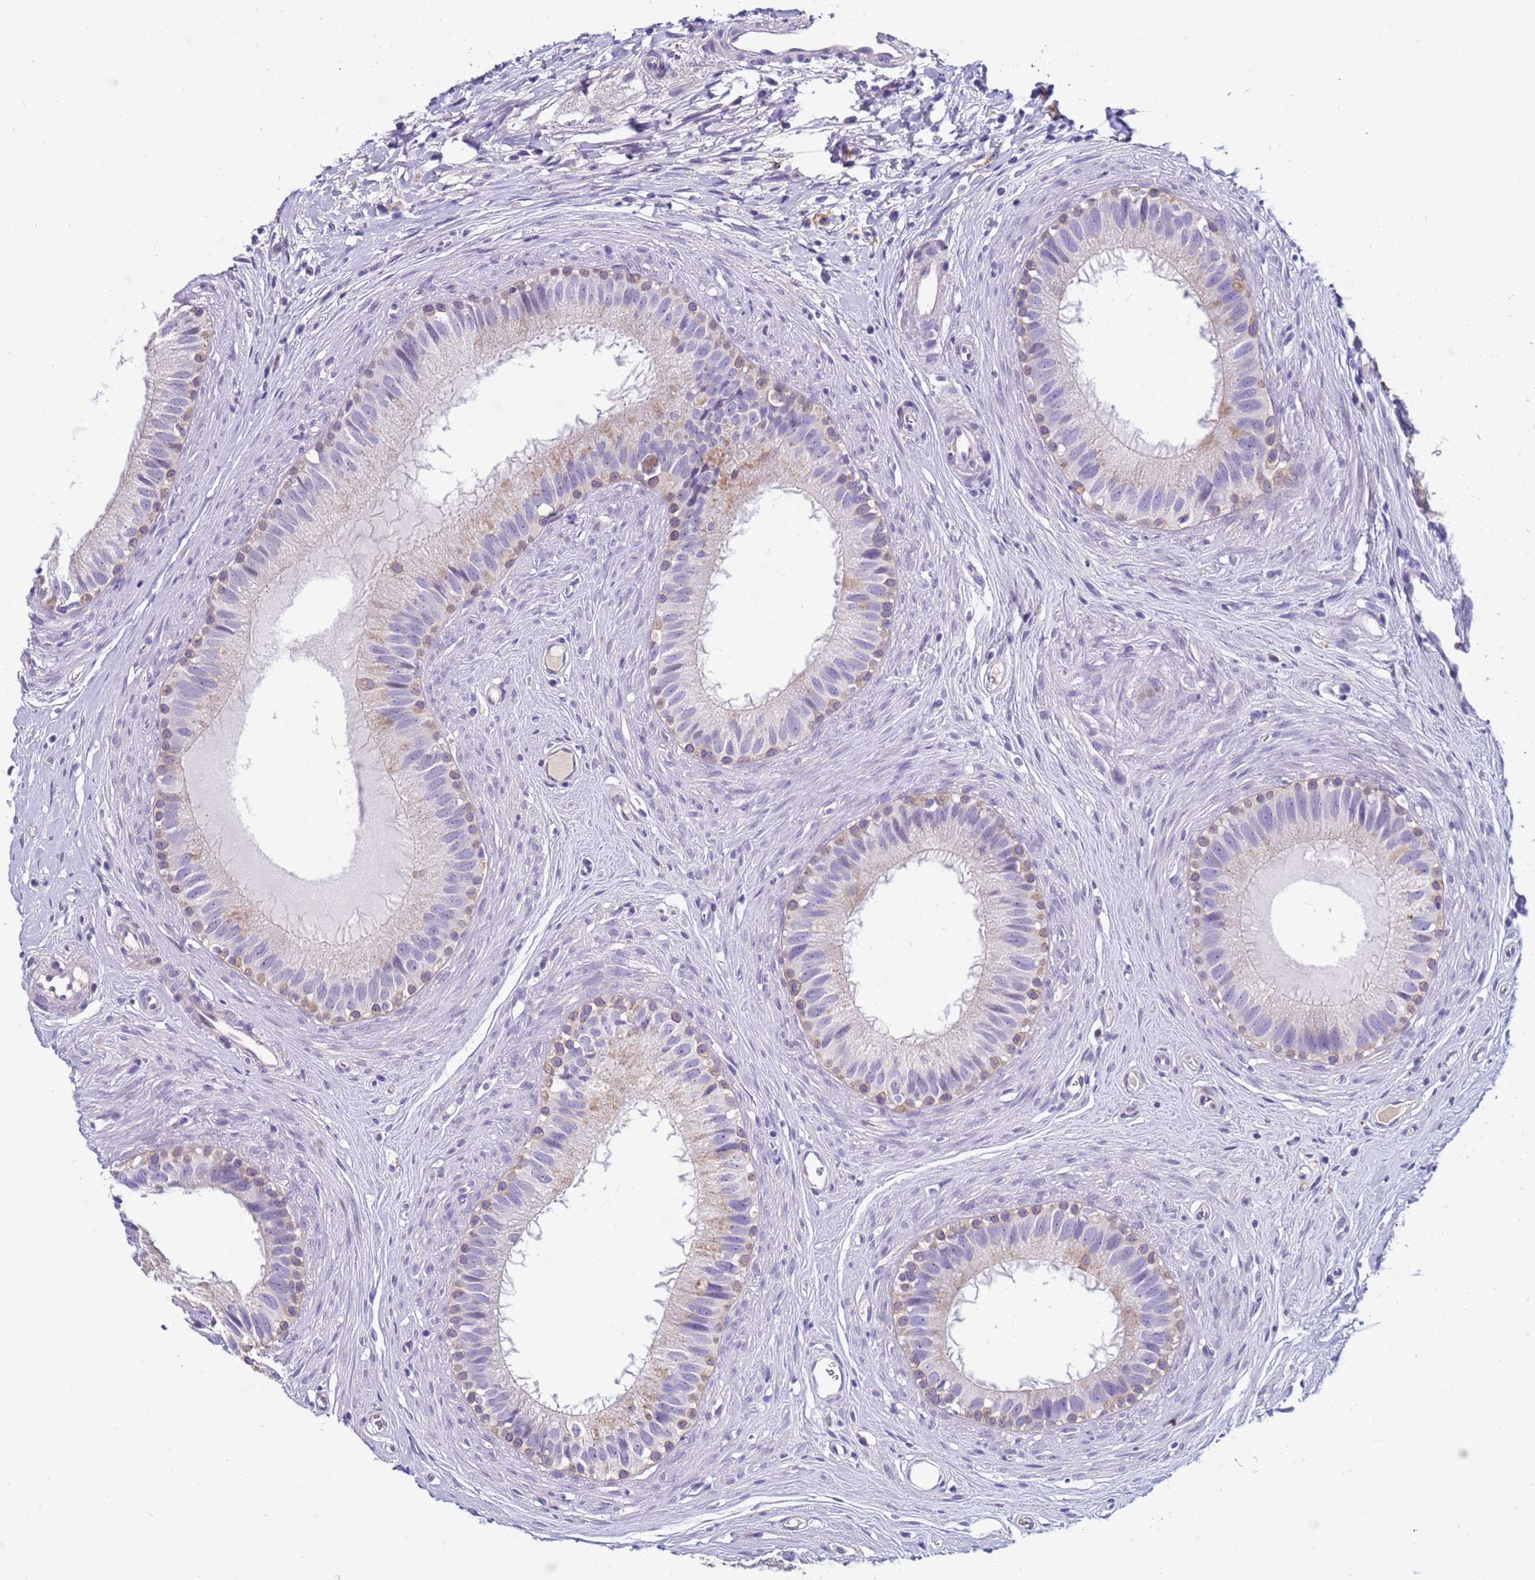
{"staining": {"intensity": "moderate", "quantity": "<25%", "location": "cytoplasmic/membranous"}, "tissue": "epididymis", "cell_type": "Glandular cells", "image_type": "normal", "snomed": [{"axis": "morphology", "description": "Normal tissue, NOS"}, {"axis": "topography", "description": "Epididymis"}], "caption": "The image displays immunohistochemical staining of benign epididymis. There is moderate cytoplasmic/membranous staining is appreciated in approximately <25% of glandular cells.", "gene": "TRIM51G", "patient": {"sex": "male", "age": 80}}